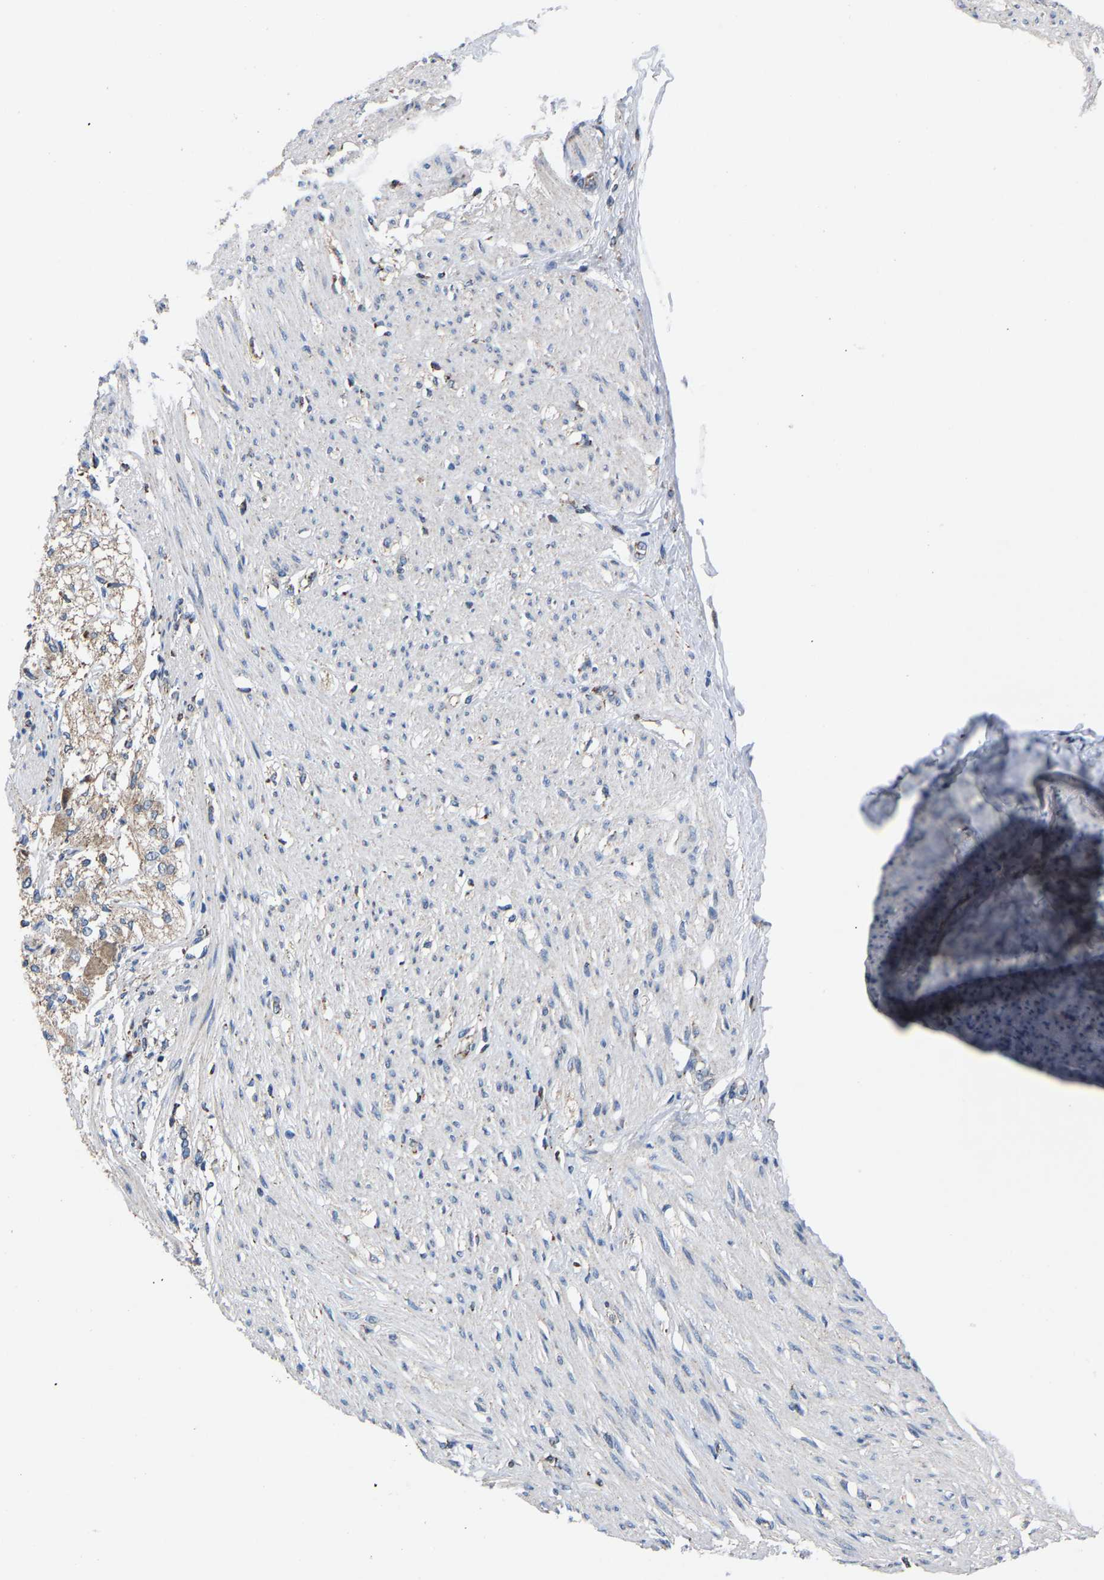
{"staining": {"intensity": "weak", "quantity": ">75%", "location": "cytoplasmic/membranous"}, "tissue": "adipose tissue", "cell_type": "Adipocytes", "image_type": "normal", "snomed": [{"axis": "morphology", "description": "Normal tissue, NOS"}, {"axis": "morphology", "description": "Adenocarcinoma, NOS"}, {"axis": "topography", "description": "Colon"}, {"axis": "topography", "description": "Peripheral nerve tissue"}], "caption": "The immunohistochemical stain shows weak cytoplasmic/membranous positivity in adipocytes of normal adipose tissue.", "gene": "BCL10", "patient": {"sex": "male", "age": 14}}